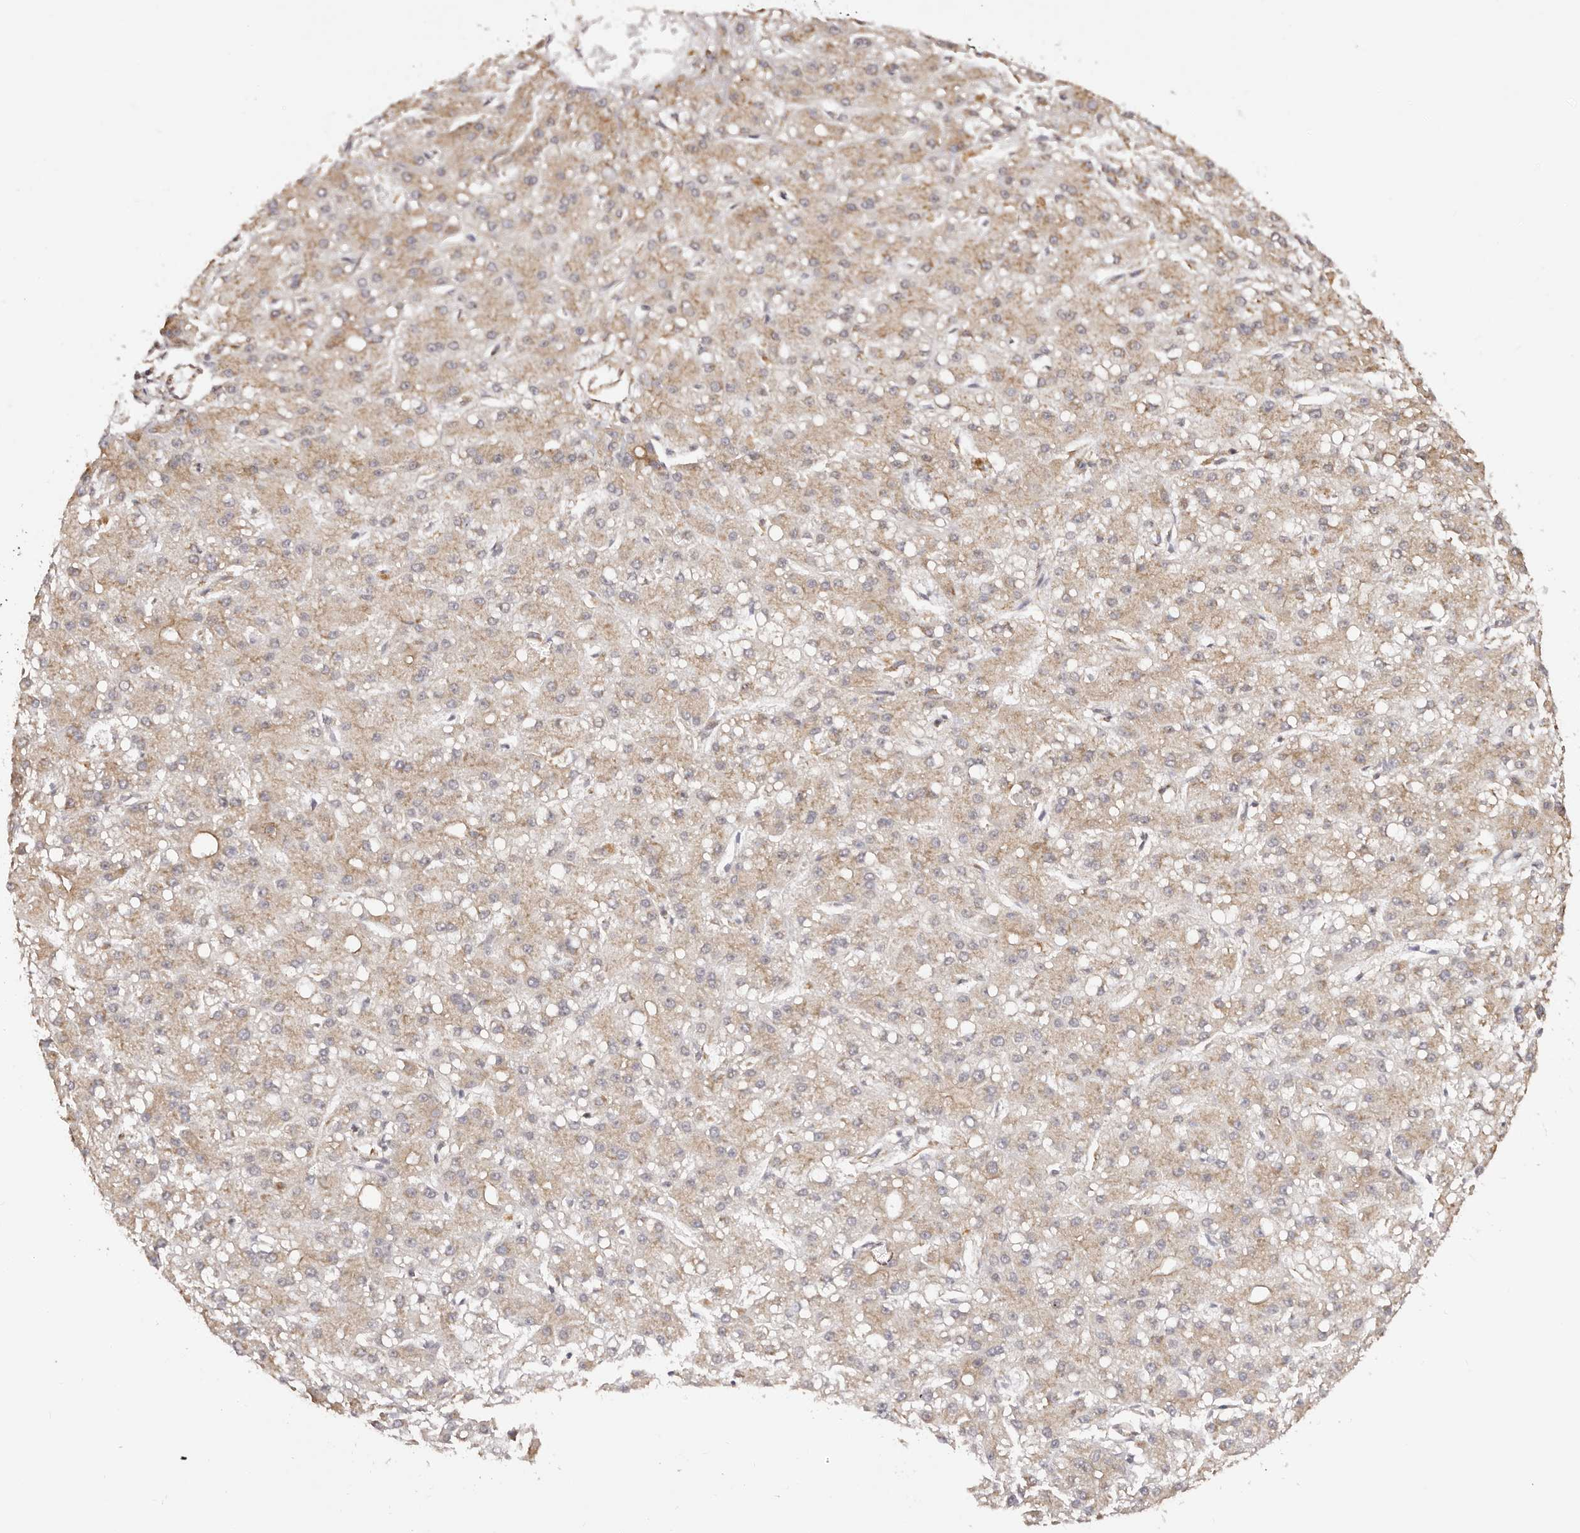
{"staining": {"intensity": "weak", "quantity": ">75%", "location": "cytoplasmic/membranous"}, "tissue": "liver cancer", "cell_type": "Tumor cells", "image_type": "cancer", "snomed": [{"axis": "morphology", "description": "Carcinoma, Hepatocellular, NOS"}, {"axis": "topography", "description": "Liver"}], "caption": "Liver cancer stained with a protein marker exhibits weak staining in tumor cells.", "gene": "RPS6", "patient": {"sex": "male", "age": 67}}